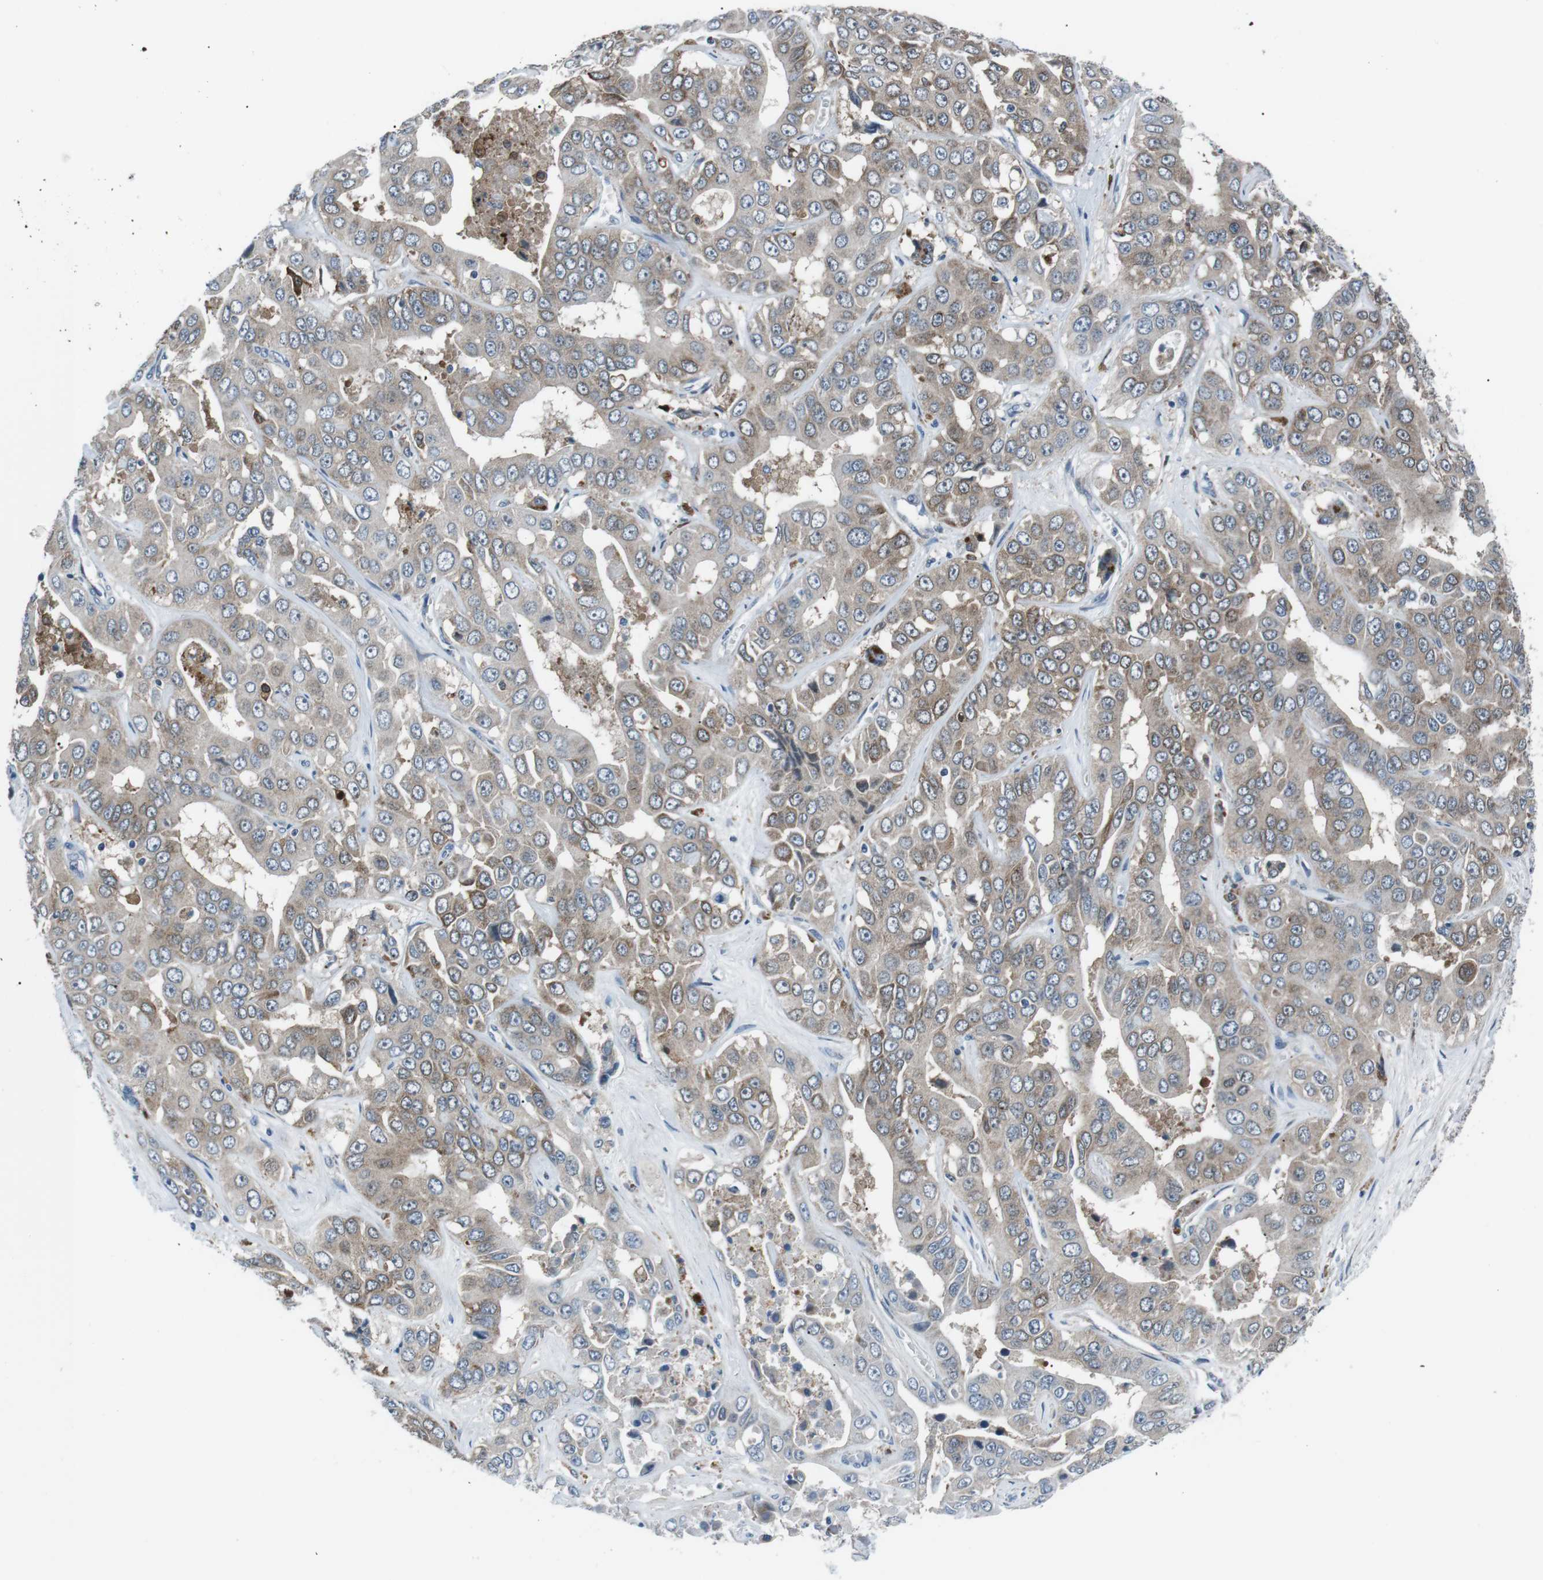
{"staining": {"intensity": "moderate", "quantity": ">75%", "location": "cytoplasmic/membranous"}, "tissue": "liver cancer", "cell_type": "Tumor cells", "image_type": "cancer", "snomed": [{"axis": "morphology", "description": "Cholangiocarcinoma"}, {"axis": "topography", "description": "Liver"}], "caption": "This histopathology image exhibits IHC staining of human liver cholangiocarcinoma, with medium moderate cytoplasmic/membranous expression in approximately >75% of tumor cells.", "gene": "BLNK", "patient": {"sex": "female", "age": 52}}